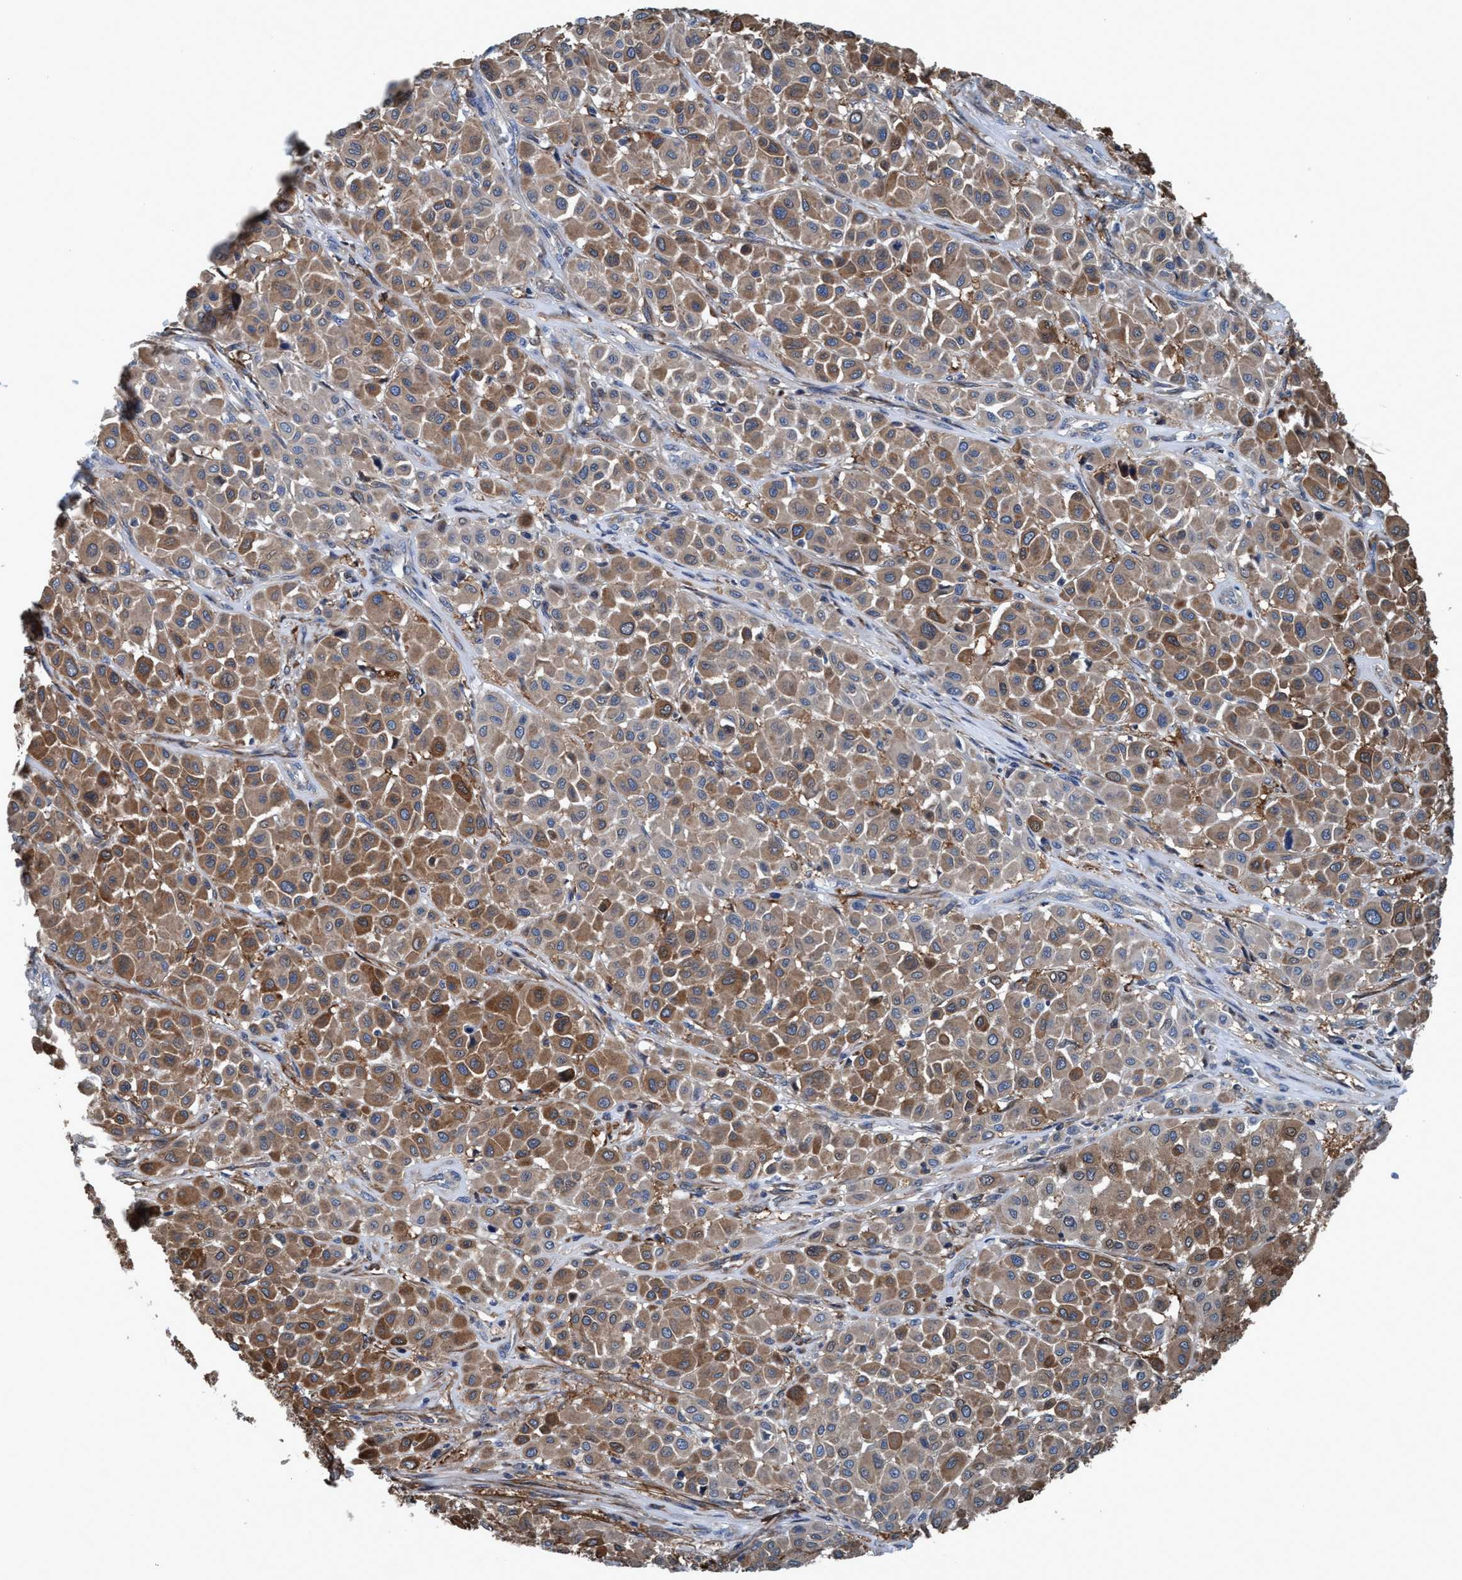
{"staining": {"intensity": "moderate", "quantity": ">75%", "location": "cytoplasmic/membranous"}, "tissue": "melanoma", "cell_type": "Tumor cells", "image_type": "cancer", "snomed": [{"axis": "morphology", "description": "Malignant melanoma, Metastatic site"}, {"axis": "topography", "description": "Soft tissue"}], "caption": "Immunohistochemistry (IHC) of human malignant melanoma (metastatic site) shows medium levels of moderate cytoplasmic/membranous expression in about >75% of tumor cells.", "gene": "NMT1", "patient": {"sex": "male", "age": 41}}